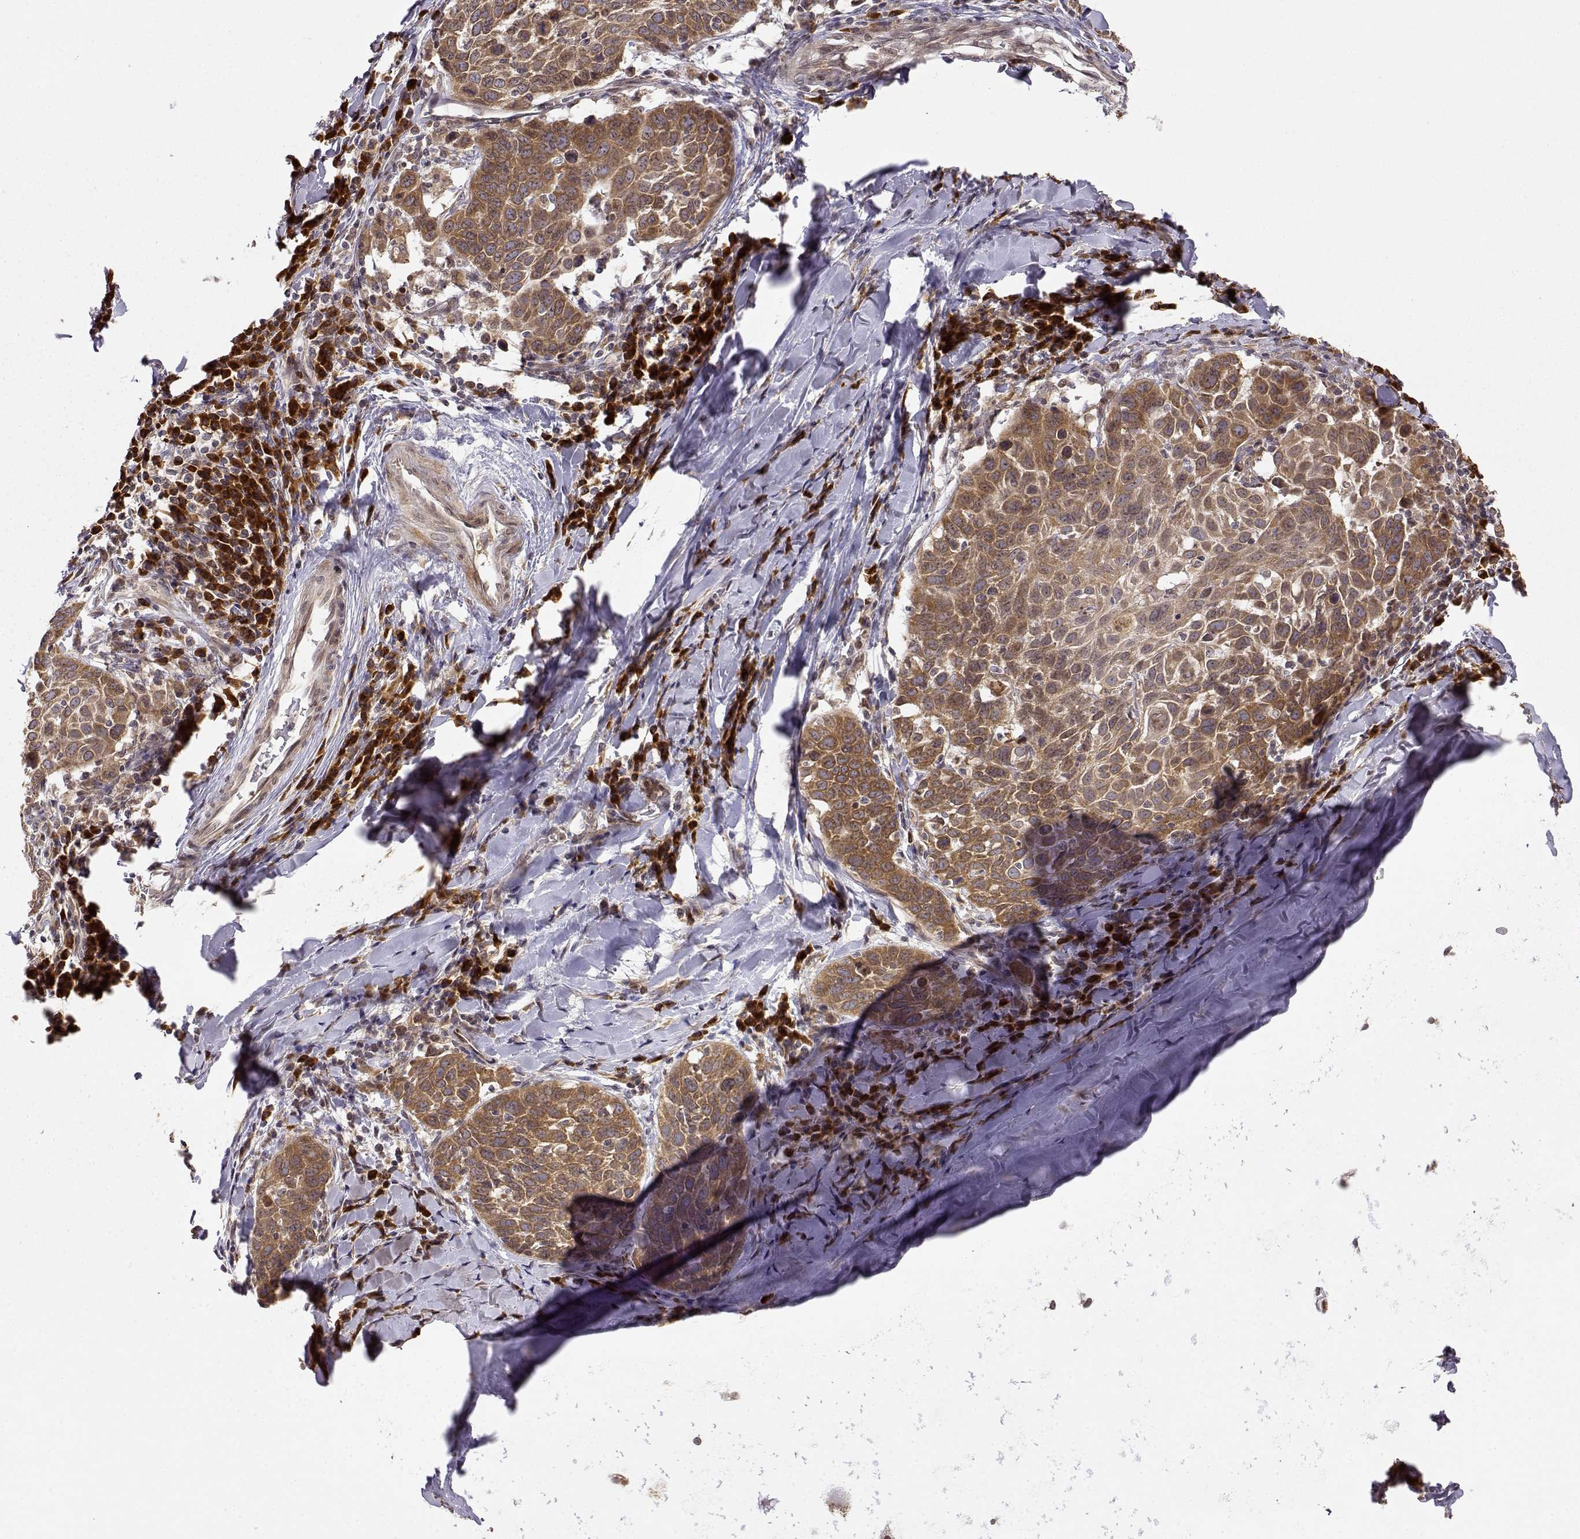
{"staining": {"intensity": "moderate", "quantity": ">75%", "location": "cytoplasmic/membranous"}, "tissue": "lung cancer", "cell_type": "Tumor cells", "image_type": "cancer", "snomed": [{"axis": "morphology", "description": "Squamous cell carcinoma, NOS"}, {"axis": "topography", "description": "Lung"}], "caption": "The image reveals staining of lung cancer (squamous cell carcinoma), revealing moderate cytoplasmic/membranous protein expression (brown color) within tumor cells.", "gene": "ERGIC2", "patient": {"sex": "male", "age": 57}}